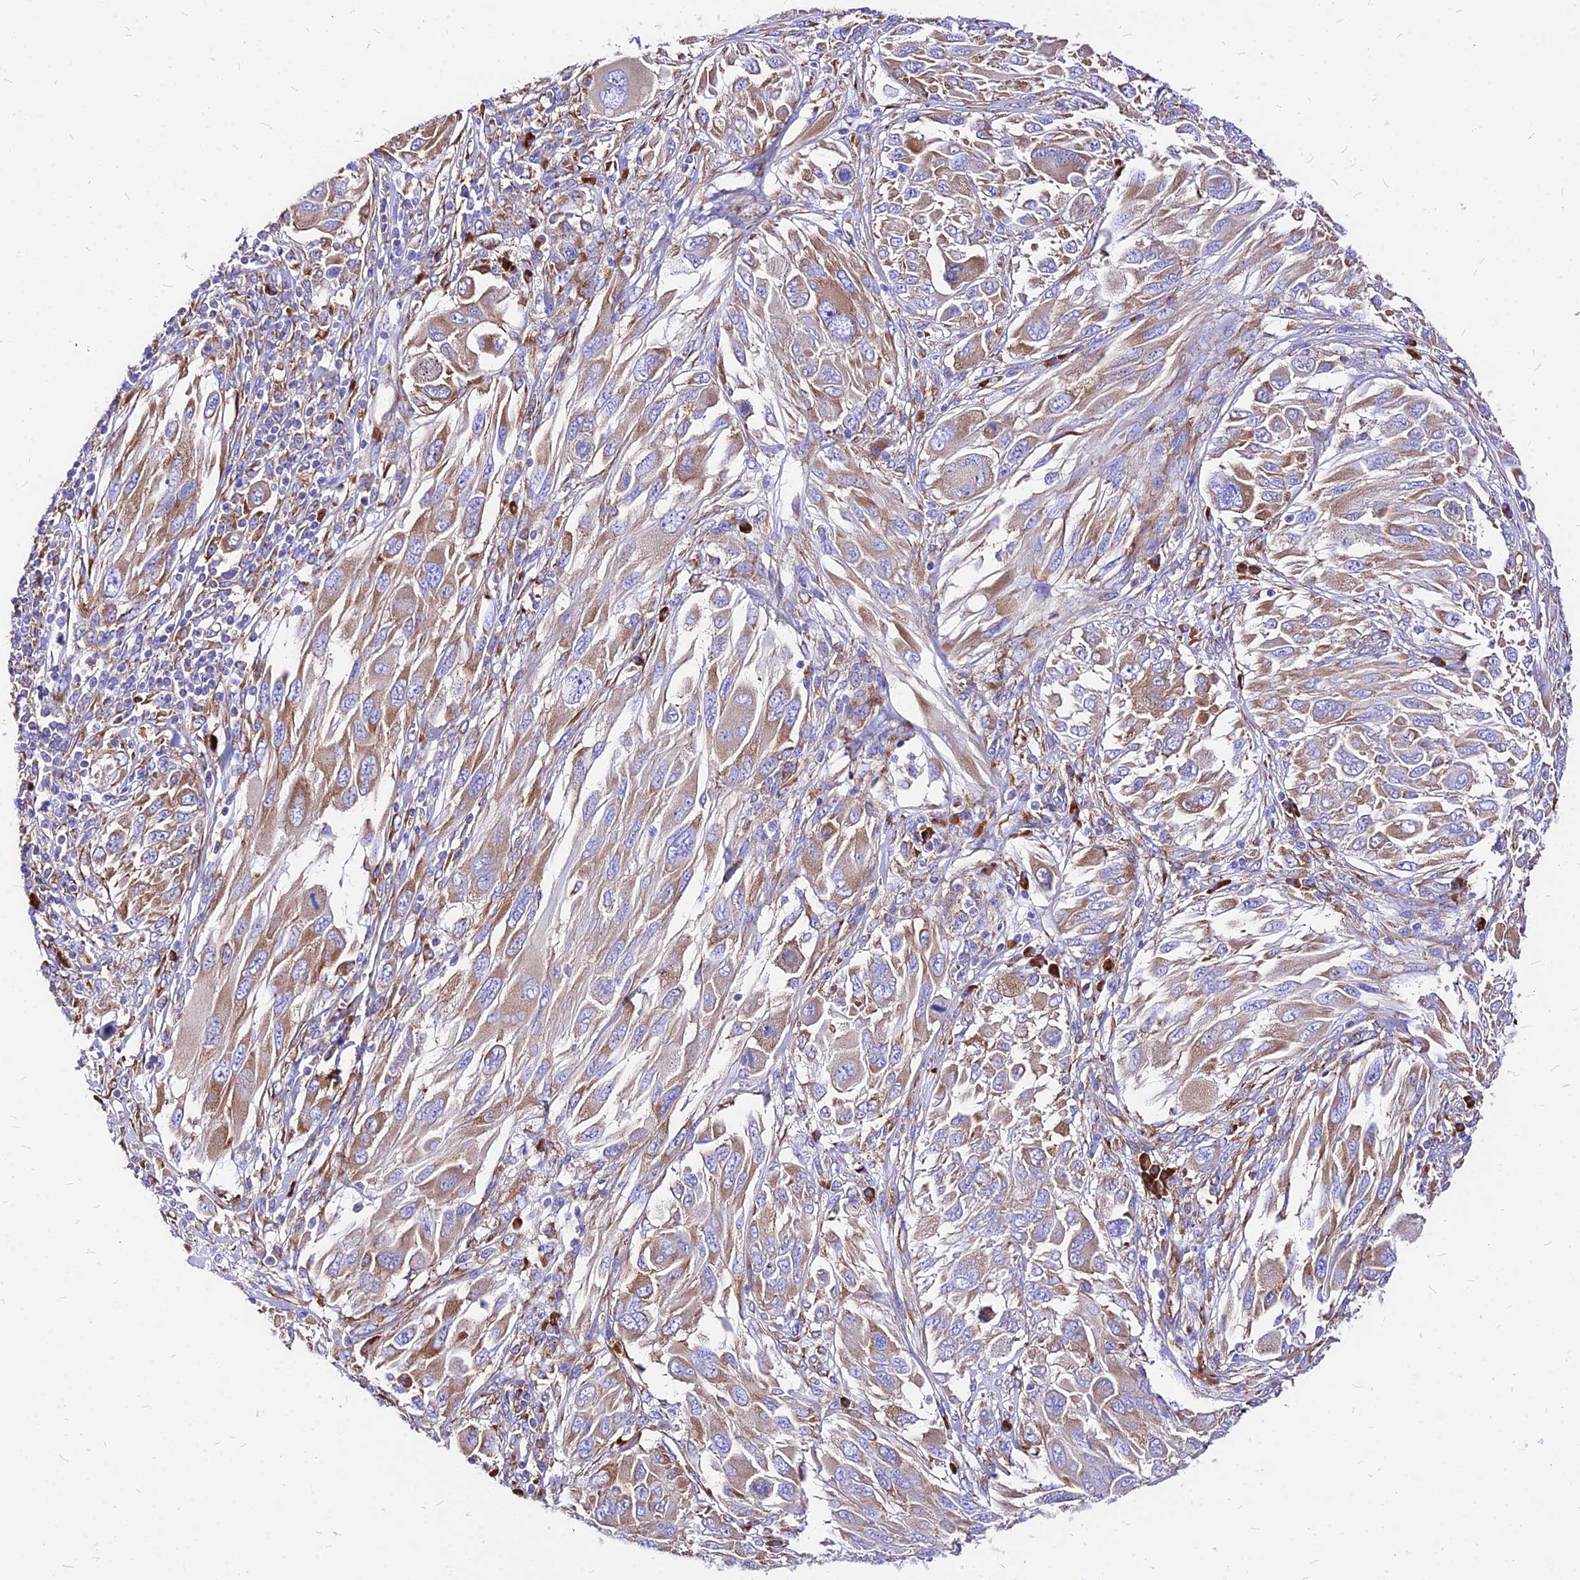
{"staining": {"intensity": "moderate", "quantity": ">75%", "location": "cytoplasmic/membranous"}, "tissue": "melanoma", "cell_type": "Tumor cells", "image_type": "cancer", "snomed": [{"axis": "morphology", "description": "Malignant melanoma, NOS"}, {"axis": "topography", "description": "Skin"}], "caption": "The photomicrograph displays immunohistochemical staining of melanoma. There is moderate cytoplasmic/membranous positivity is present in approximately >75% of tumor cells. Using DAB (3,3'-diaminobenzidine) (brown) and hematoxylin (blue) stains, captured at high magnification using brightfield microscopy.", "gene": "RPL19", "patient": {"sex": "female", "age": 91}}